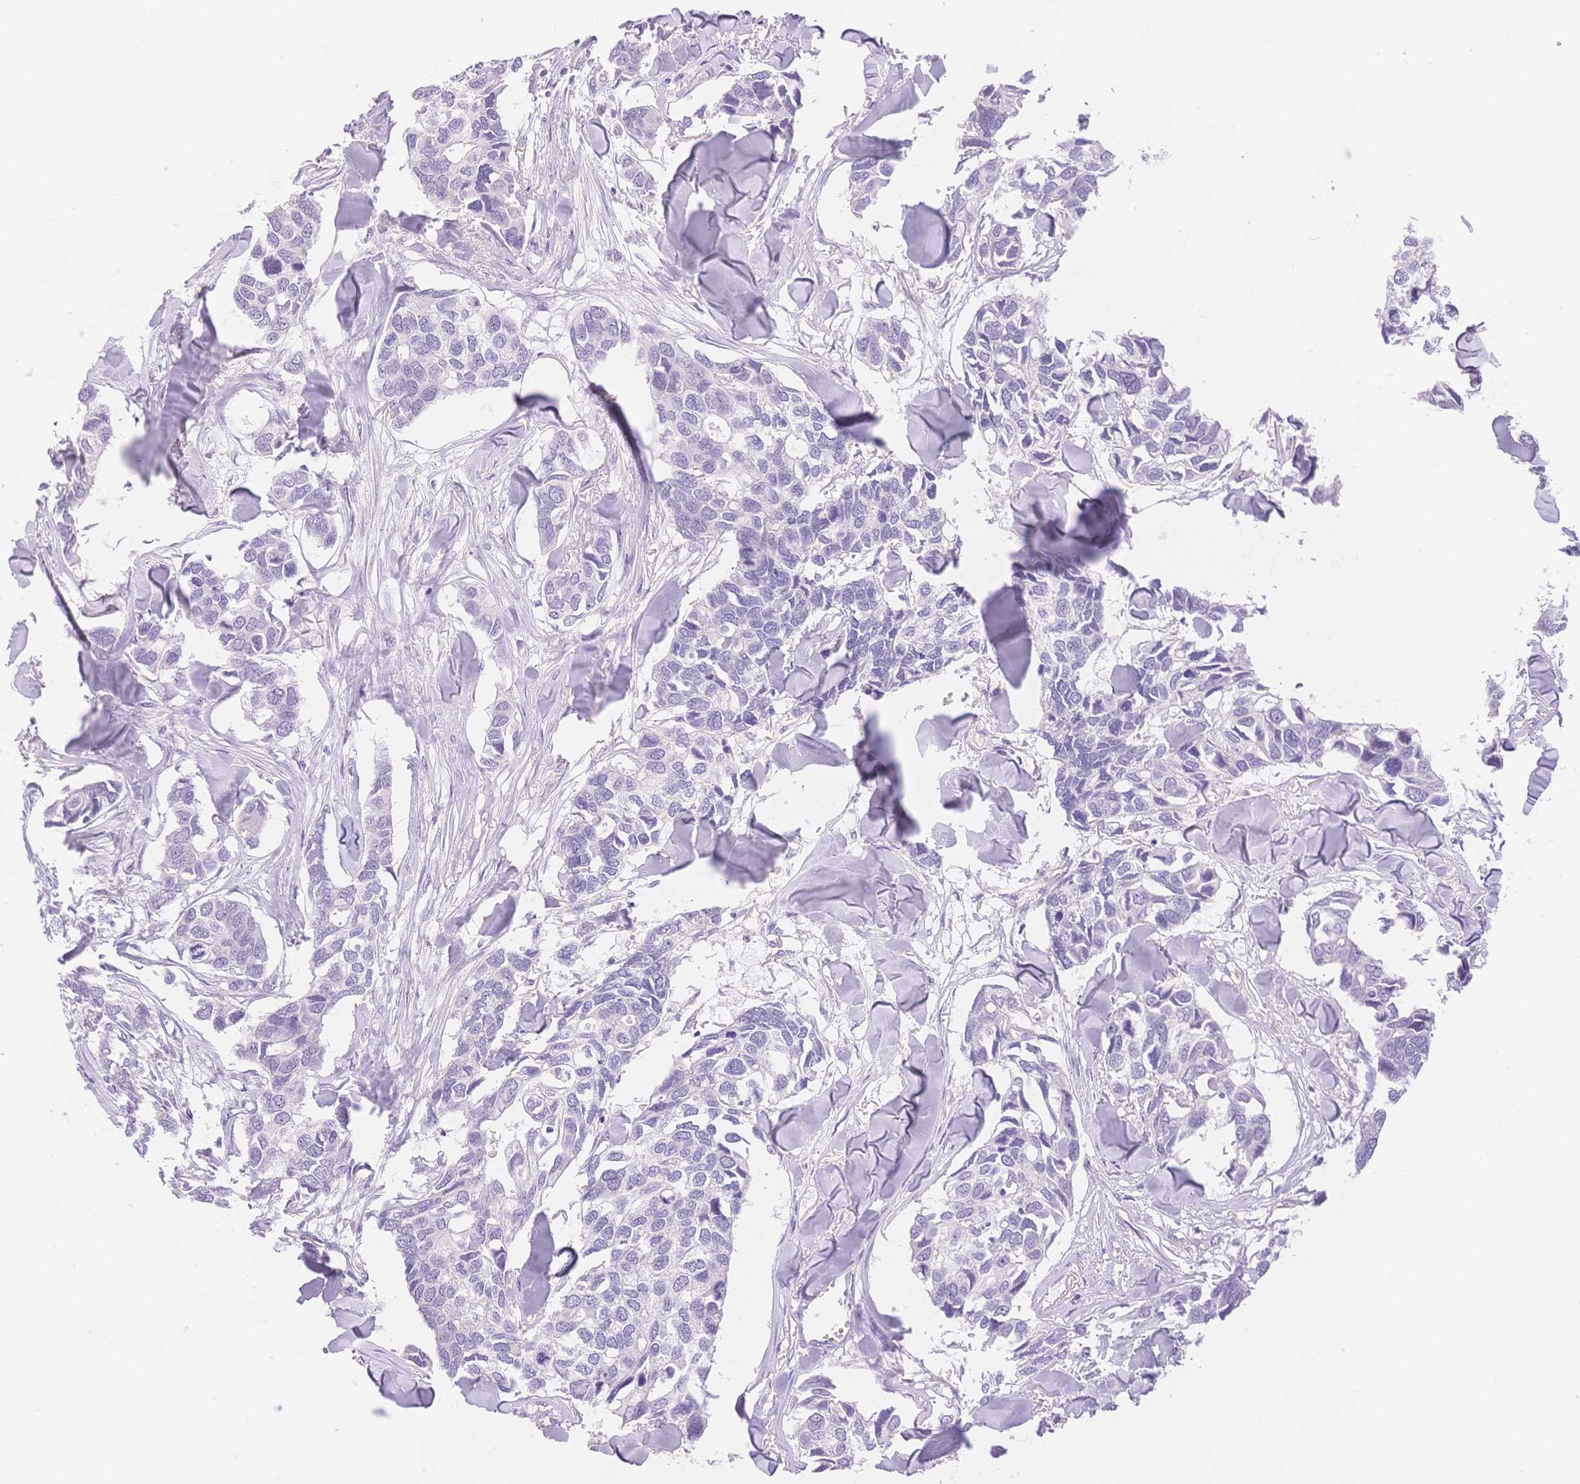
{"staining": {"intensity": "negative", "quantity": "none", "location": "none"}, "tissue": "breast cancer", "cell_type": "Tumor cells", "image_type": "cancer", "snomed": [{"axis": "morphology", "description": "Duct carcinoma"}, {"axis": "topography", "description": "Breast"}], "caption": "The histopathology image exhibits no staining of tumor cells in breast cancer.", "gene": "MYOM1", "patient": {"sex": "female", "age": 83}}